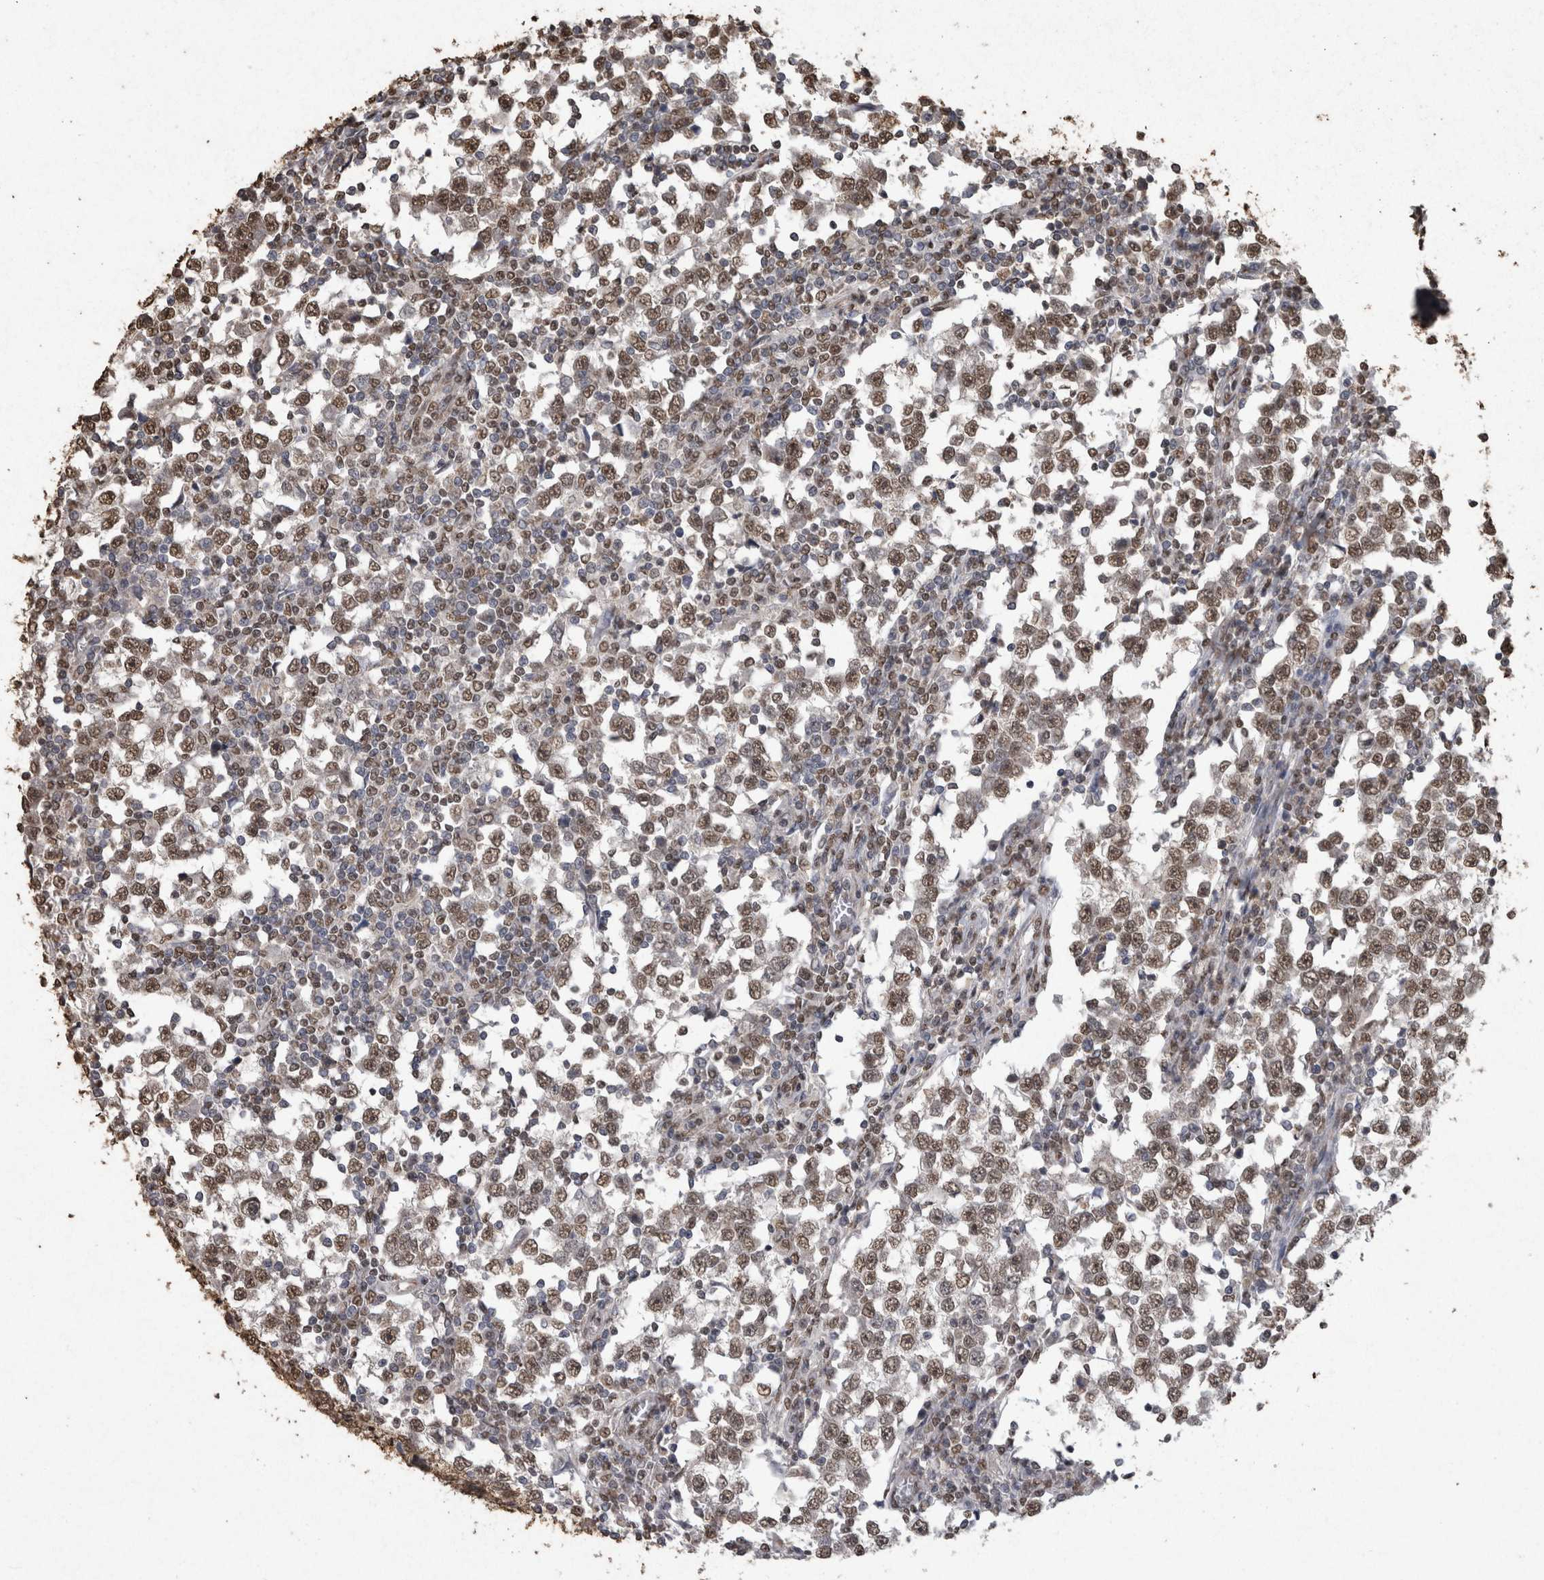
{"staining": {"intensity": "moderate", "quantity": ">75%", "location": "nuclear"}, "tissue": "testis cancer", "cell_type": "Tumor cells", "image_type": "cancer", "snomed": [{"axis": "morphology", "description": "Seminoma, NOS"}, {"axis": "topography", "description": "Testis"}], "caption": "Seminoma (testis) was stained to show a protein in brown. There is medium levels of moderate nuclear positivity in about >75% of tumor cells.", "gene": "SMAD7", "patient": {"sex": "male", "age": 65}}